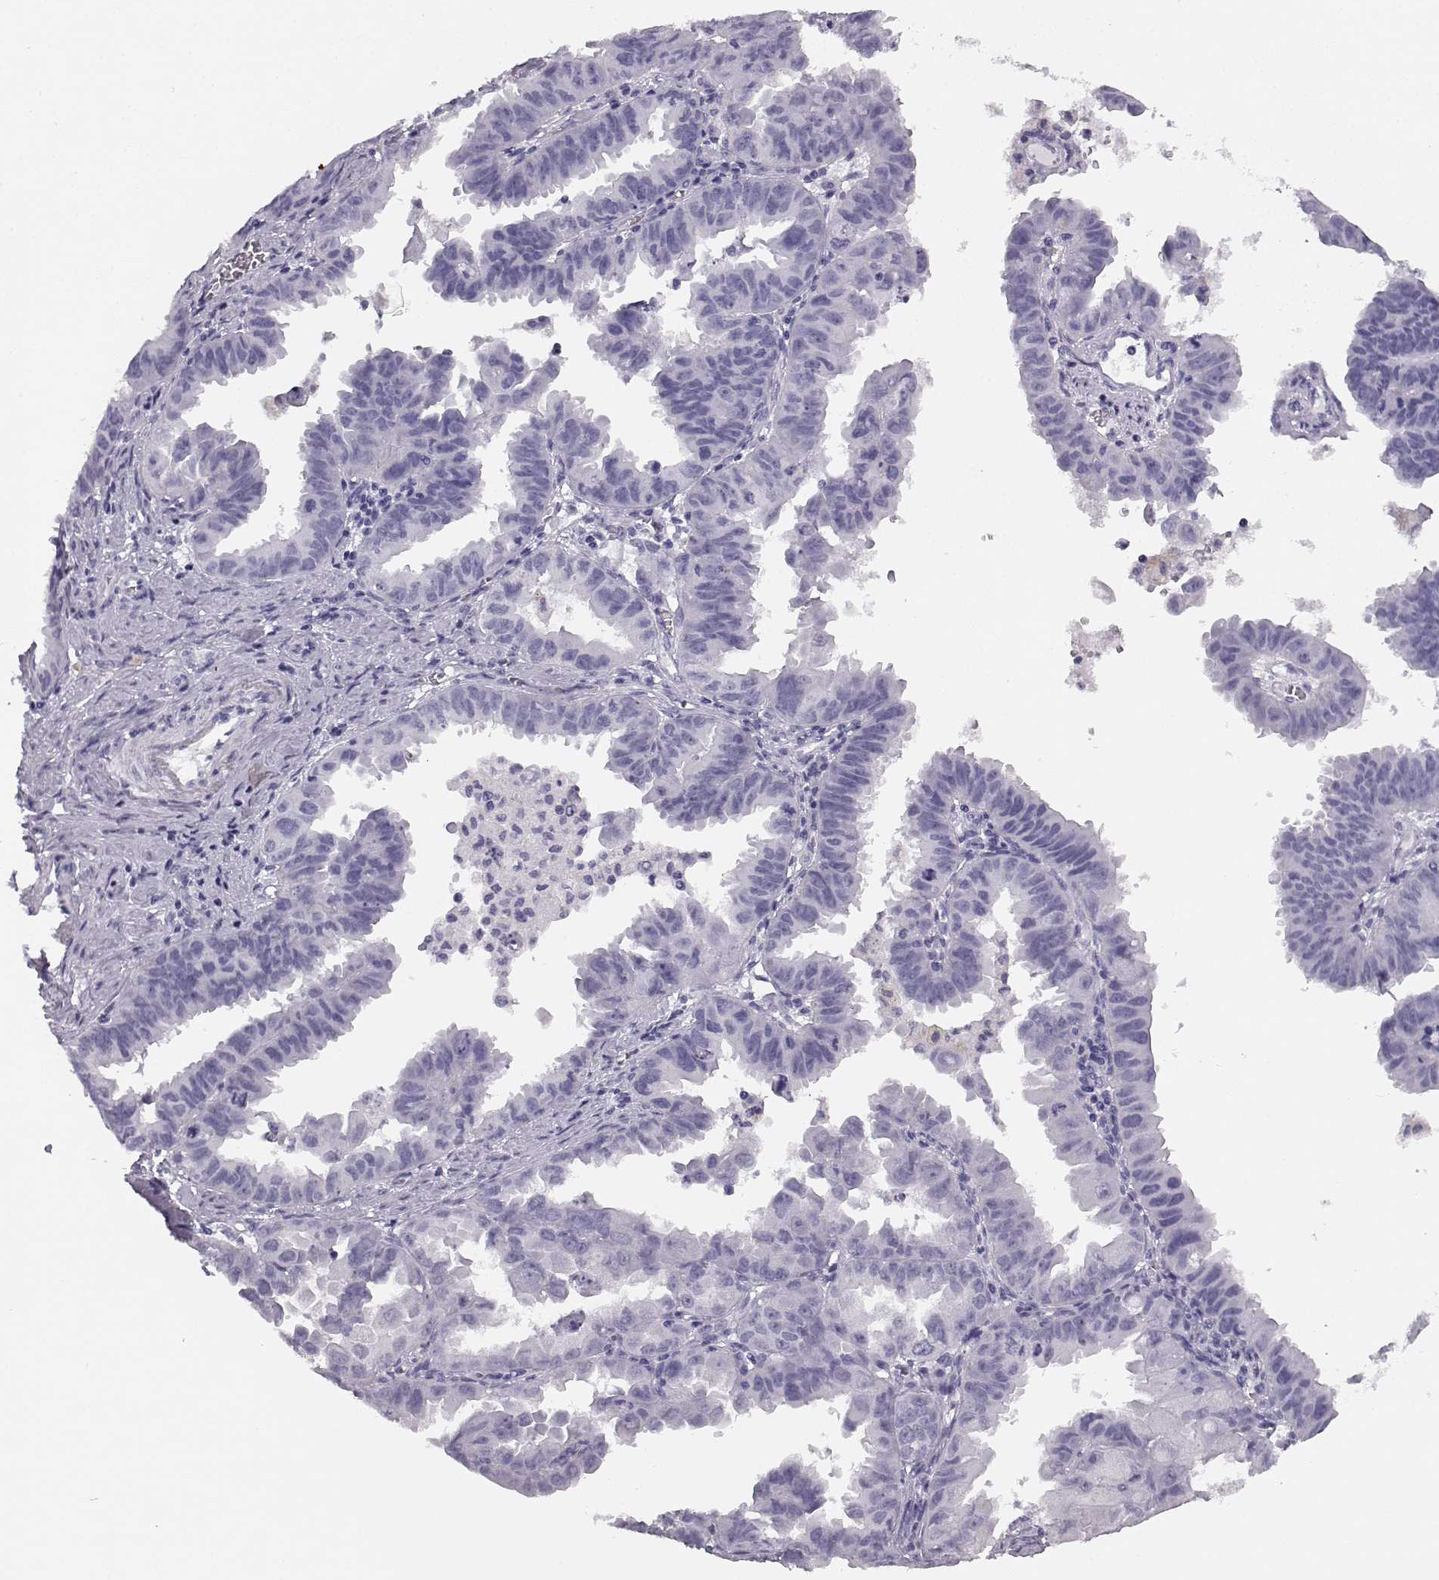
{"staining": {"intensity": "negative", "quantity": "none", "location": "none"}, "tissue": "ovarian cancer", "cell_type": "Tumor cells", "image_type": "cancer", "snomed": [{"axis": "morphology", "description": "Carcinoma, endometroid"}, {"axis": "topography", "description": "Ovary"}], "caption": "Immunohistochemical staining of human ovarian cancer shows no significant staining in tumor cells.", "gene": "BFSP2", "patient": {"sex": "female", "age": 85}}